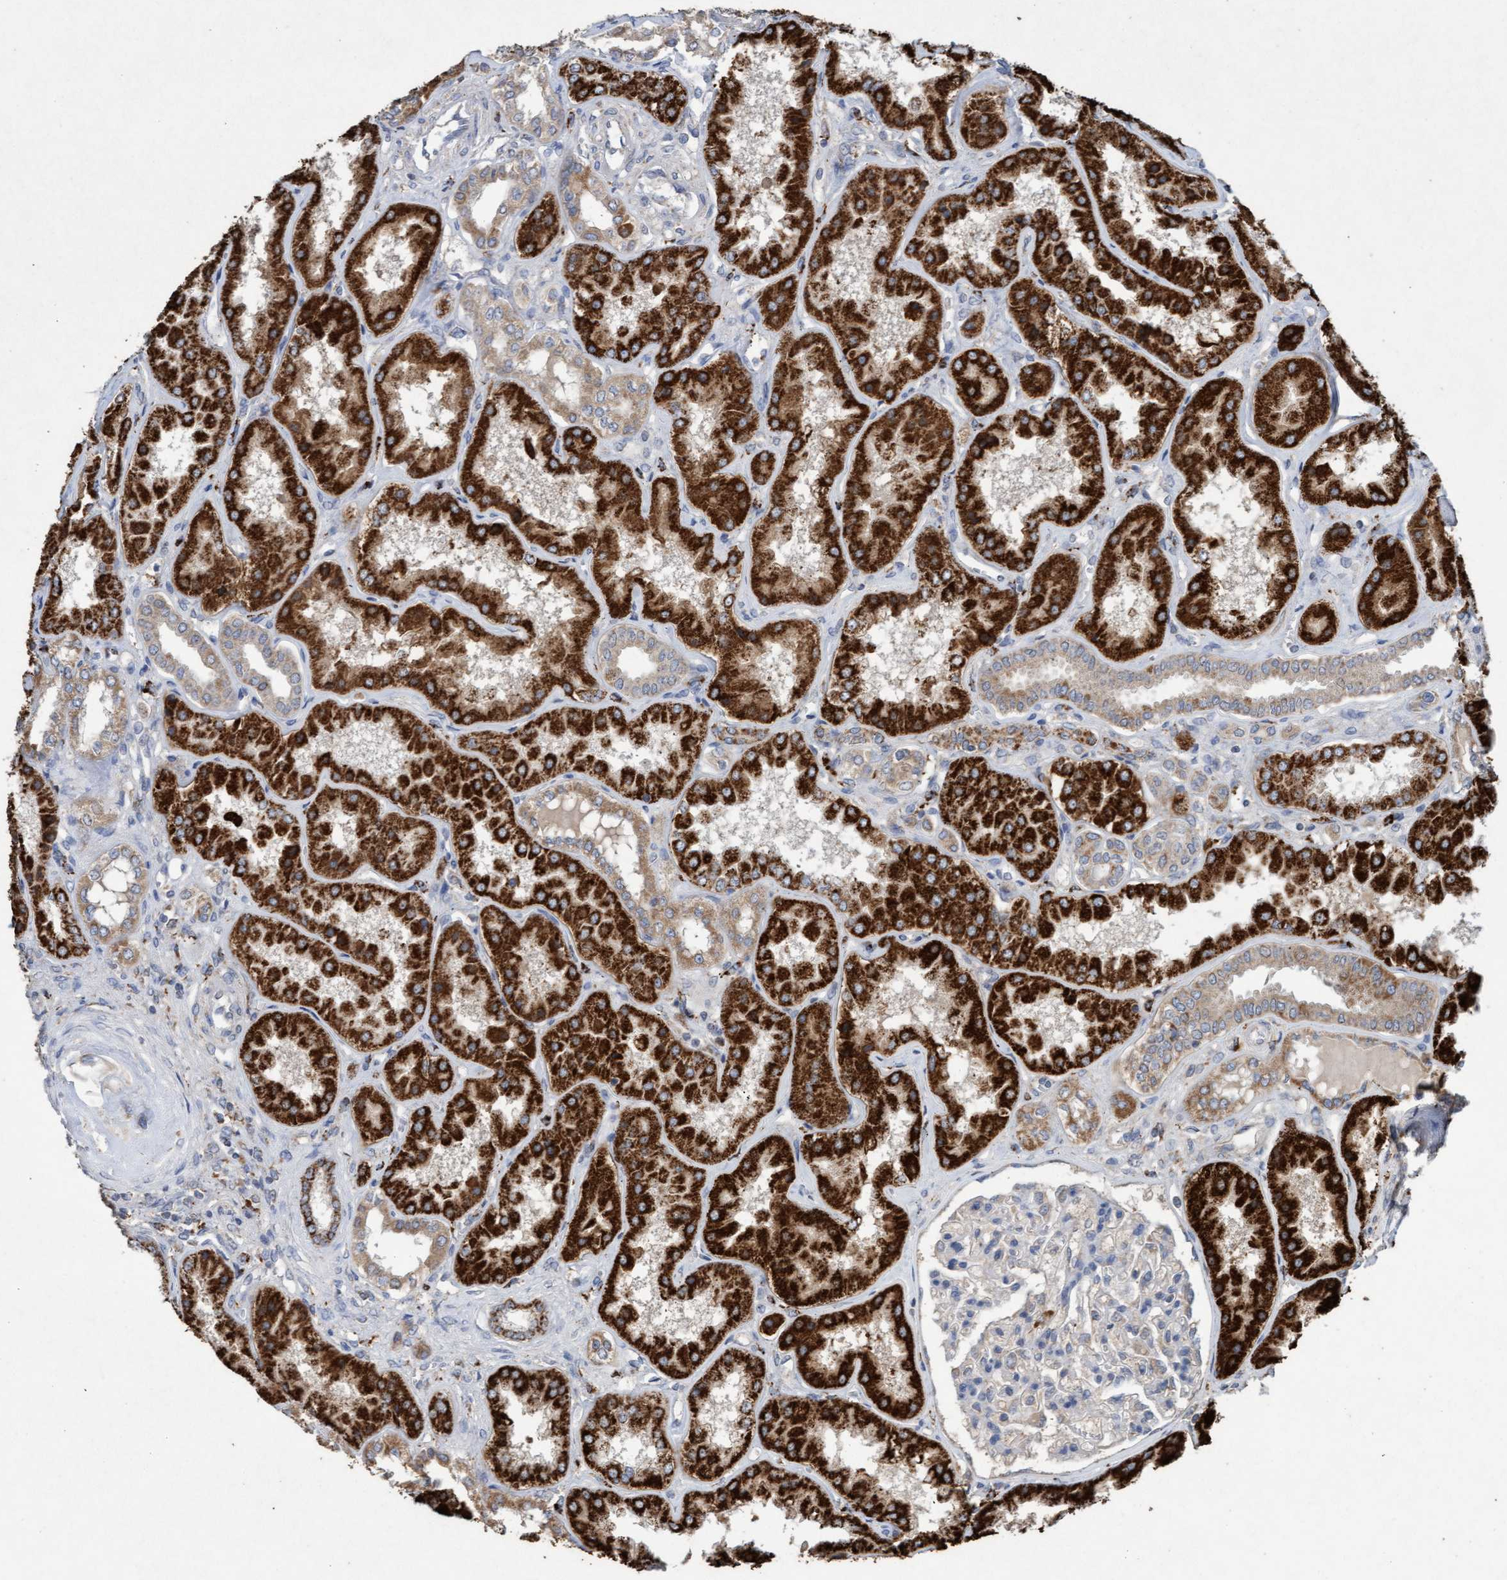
{"staining": {"intensity": "negative", "quantity": "none", "location": "none"}, "tissue": "kidney", "cell_type": "Cells in glomeruli", "image_type": "normal", "snomed": [{"axis": "morphology", "description": "Normal tissue, NOS"}, {"axis": "topography", "description": "Kidney"}], "caption": "High power microscopy histopathology image of an immunohistochemistry (IHC) image of normal kidney, revealing no significant staining in cells in glomeruli.", "gene": "ATPAF2", "patient": {"sex": "female", "age": 56}}